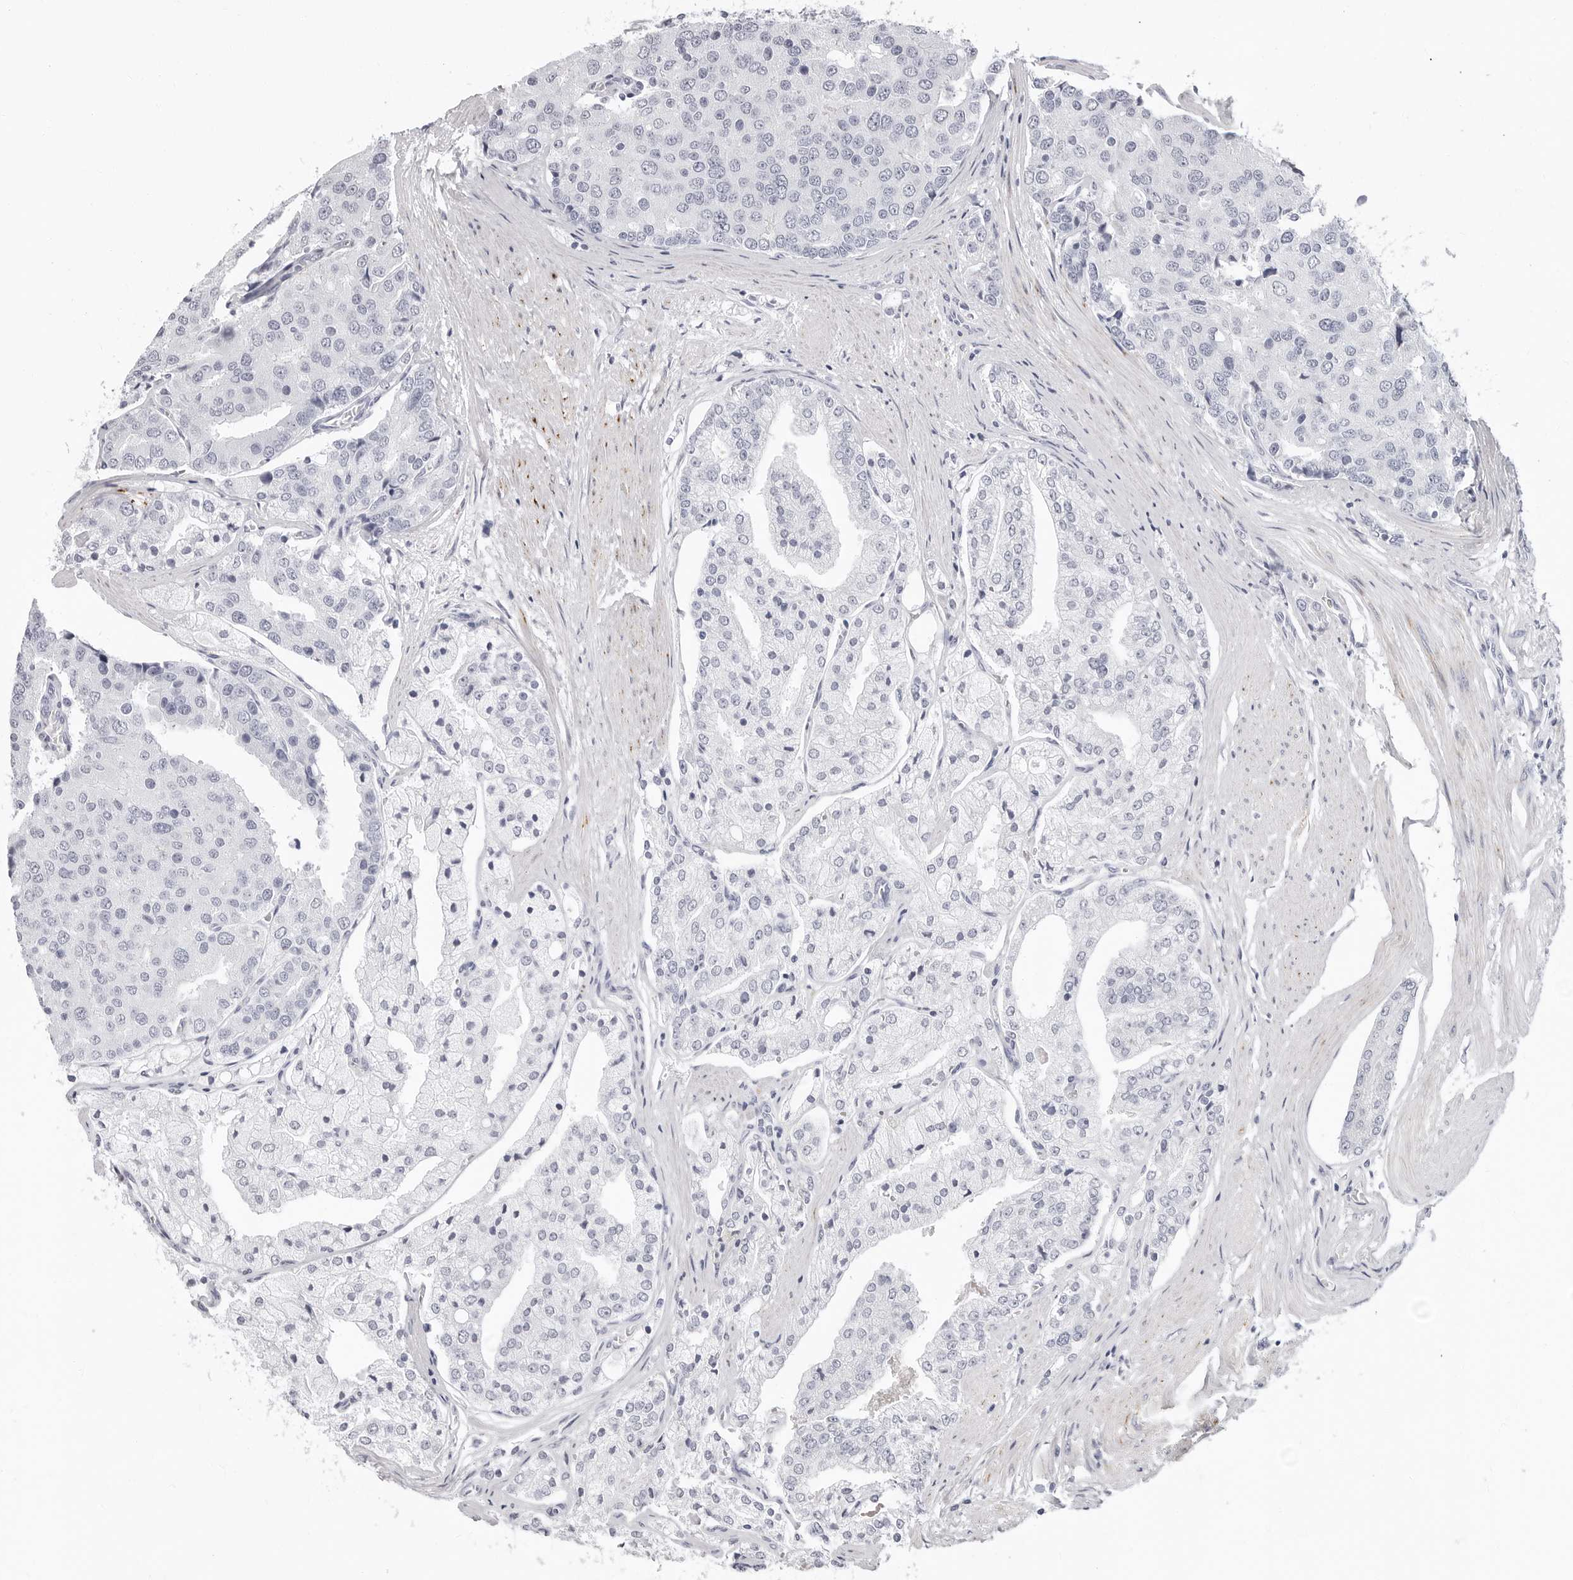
{"staining": {"intensity": "negative", "quantity": "none", "location": "none"}, "tissue": "prostate cancer", "cell_type": "Tumor cells", "image_type": "cancer", "snomed": [{"axis": "morphology", "description": "Adenocarcinoma, High grade"}, {"axis": "topography", "description": "Prostate"}], "caption": "The image displays no staining of tumor cells in prostate cancer.", "gene": "ERICH3", "patient": {"sex": "male", "age": 50}}